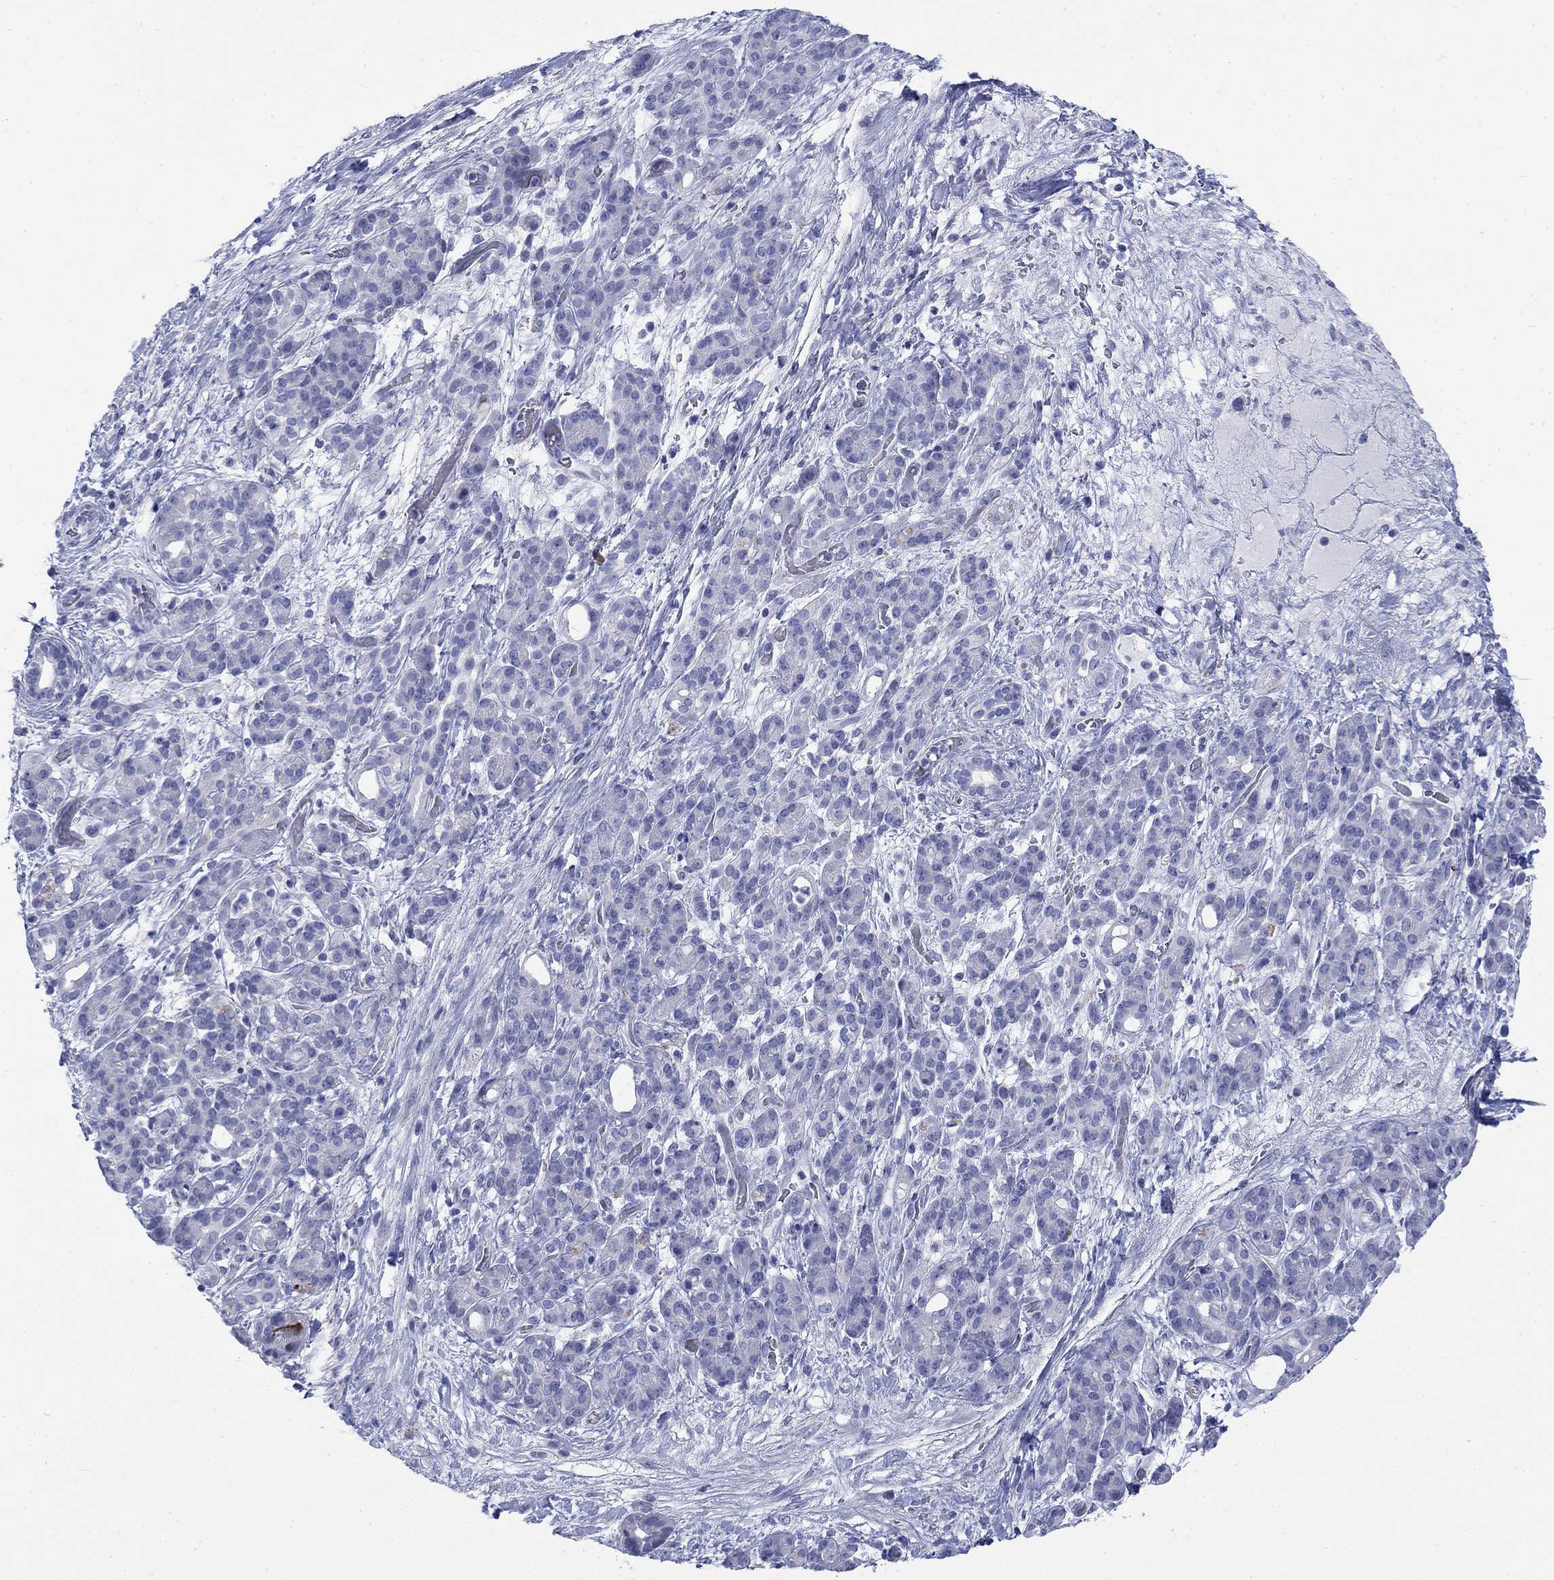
{"staining": {"intensity": "negative", "quantity": "none", "location": "none"}, "tissue": "pancreatic cancer", "cell_type": "Tumor cells", "image_type": "cancer", "snomed": [{"axis": "morphology", "description": "Adenocarcinoma, NOS"}, {"axis": "topography", "description": "Pancreas"}], "caption": "Protein analysis of pancreatic adenocarcinoma displays no significant staining in tumor cells.", "gene": "IGF2BP3", "patient": {"sex": "male", "age": 44}}